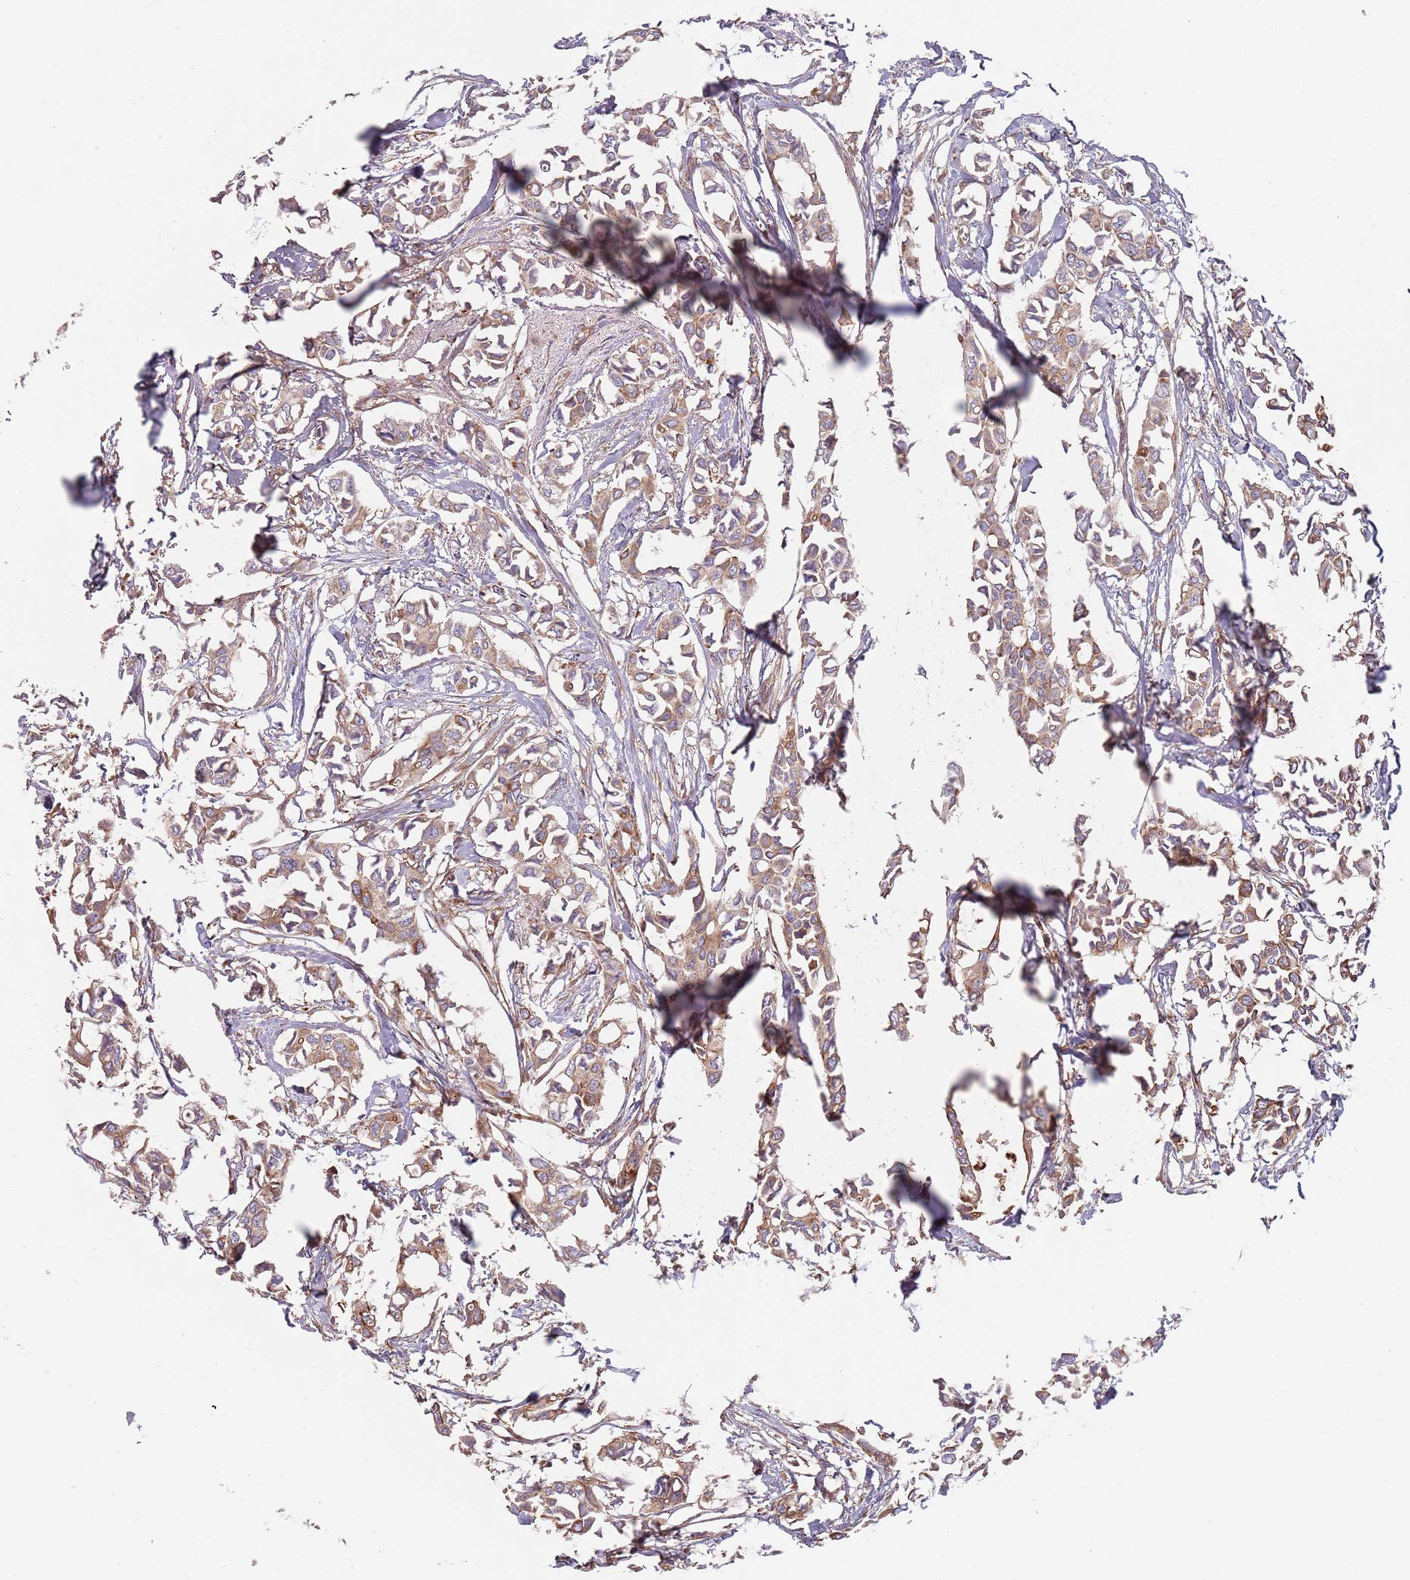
{"staining": {"intensity": "moderate", "quantity": ">75%", "location": "cytoplasmic/membranous"}, "tissue": "breast cancer", "cell_type": "Tumor cells", "image_type": "cancer", "snomed": [{"axis": "morphology", "description": "Duct carcinoma"}, {"axis": "topography", "description": "Breast"}], "caption": "The histopathology image shows a brown stain indicating the presence of a protein in the cytoplasmic/membranous of tumor cells in intraductal carcinoma (breast). The protein of interest is stained brown, and the nuclei are stained in blue (DAB IHC with brightfield microscopy, high magnification).", "gene": "SPDL1", "patient": {"sex": "female", "age": 41}}